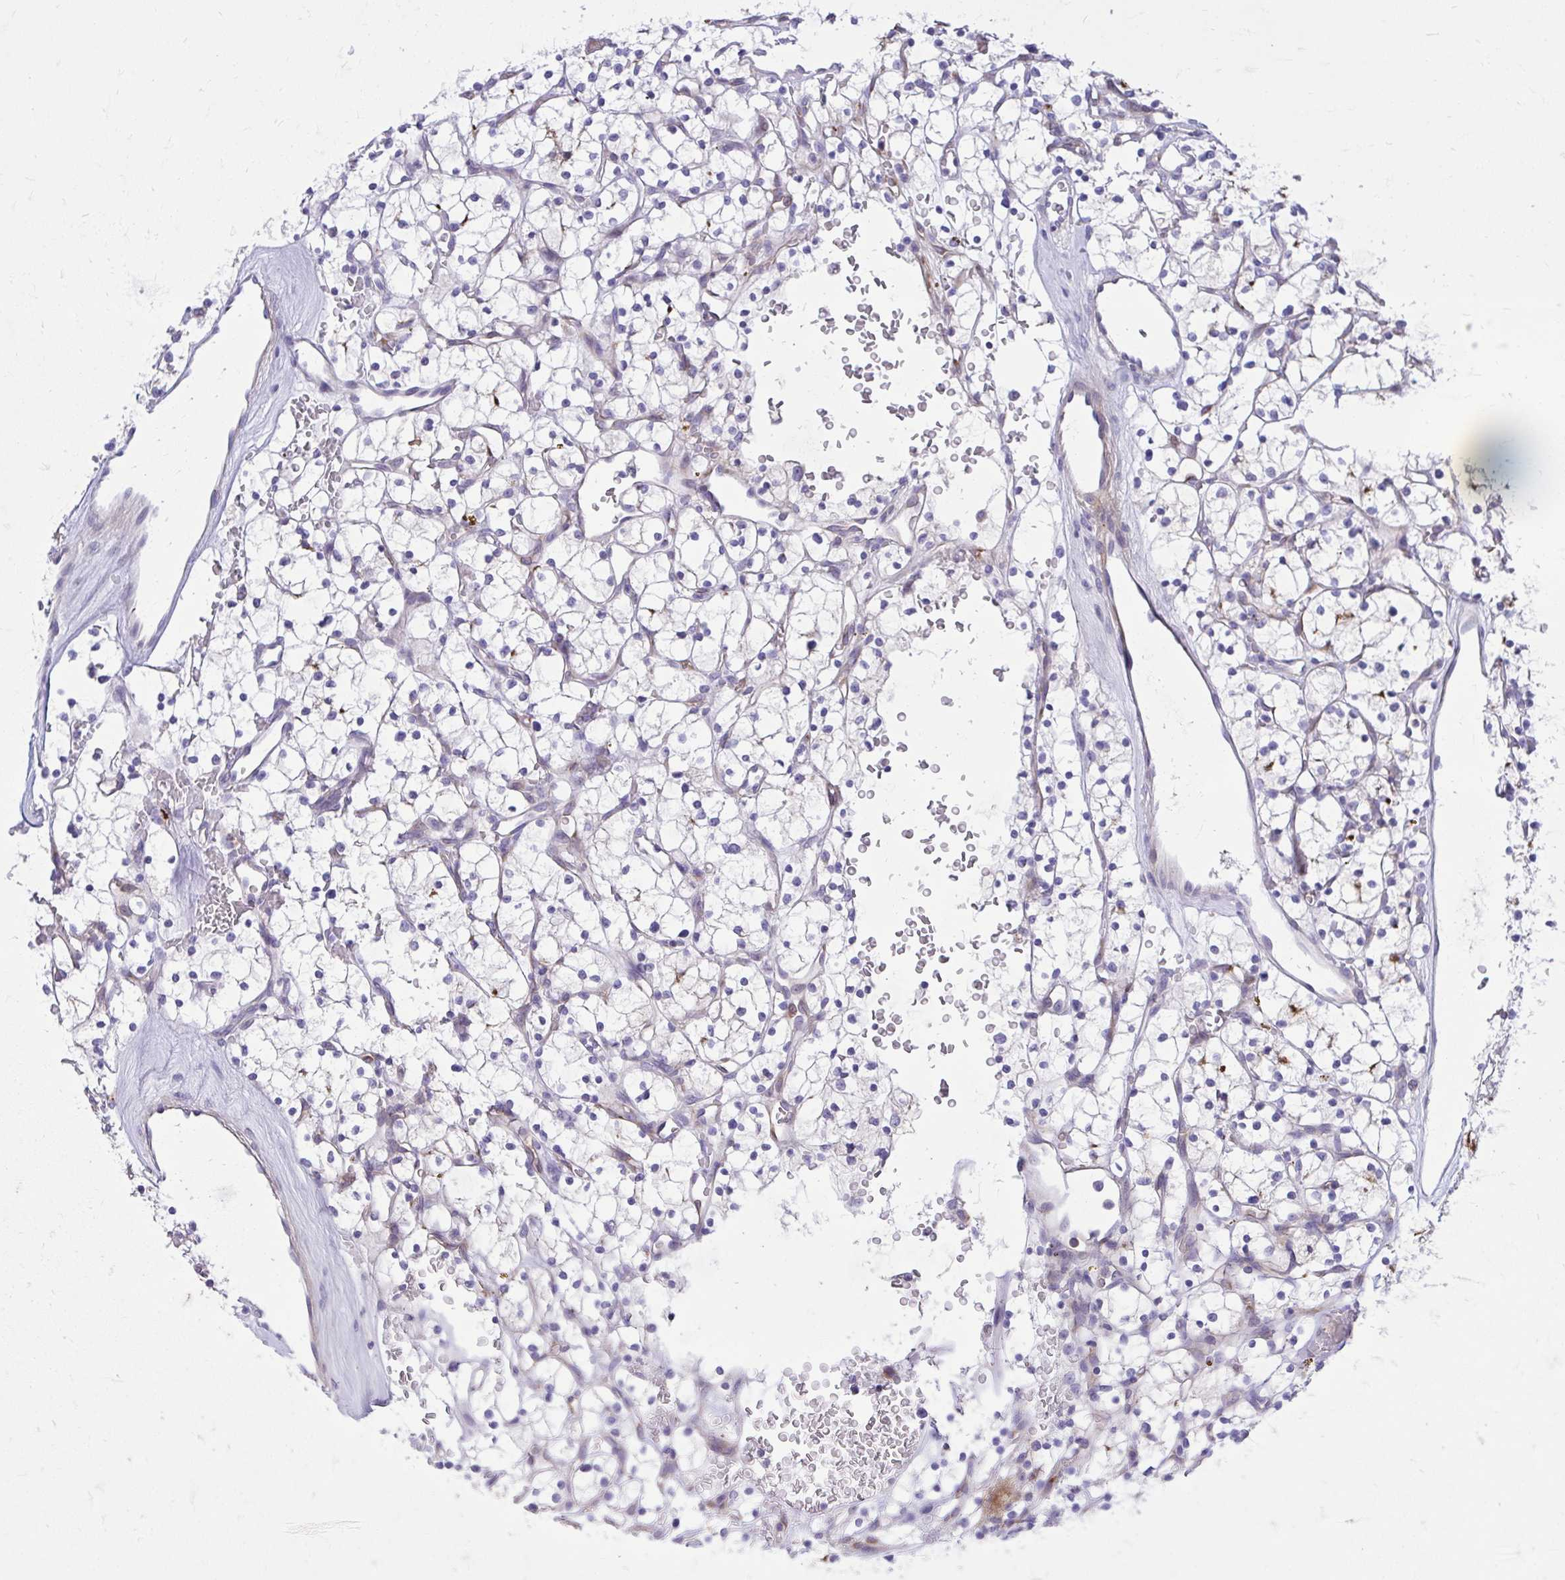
{"staining": {"intensity": "negative", "quantity": "none", "location": "none"}, "tissue": "renal cancer", "cell_type": "Tumor cells", "image_type": "cancer", "snomed": [{"axis": "morphology", "description": "Adenocarcinoma, NOS"}, {"axis": "topography", "description": "Kidney"}], "caption": "Protein analysis of adenocarcinoma (renal) displays no significant staining in tumor cells.", "gene": "TP53I11", "patient": {"sex": "female", "age": 64}}